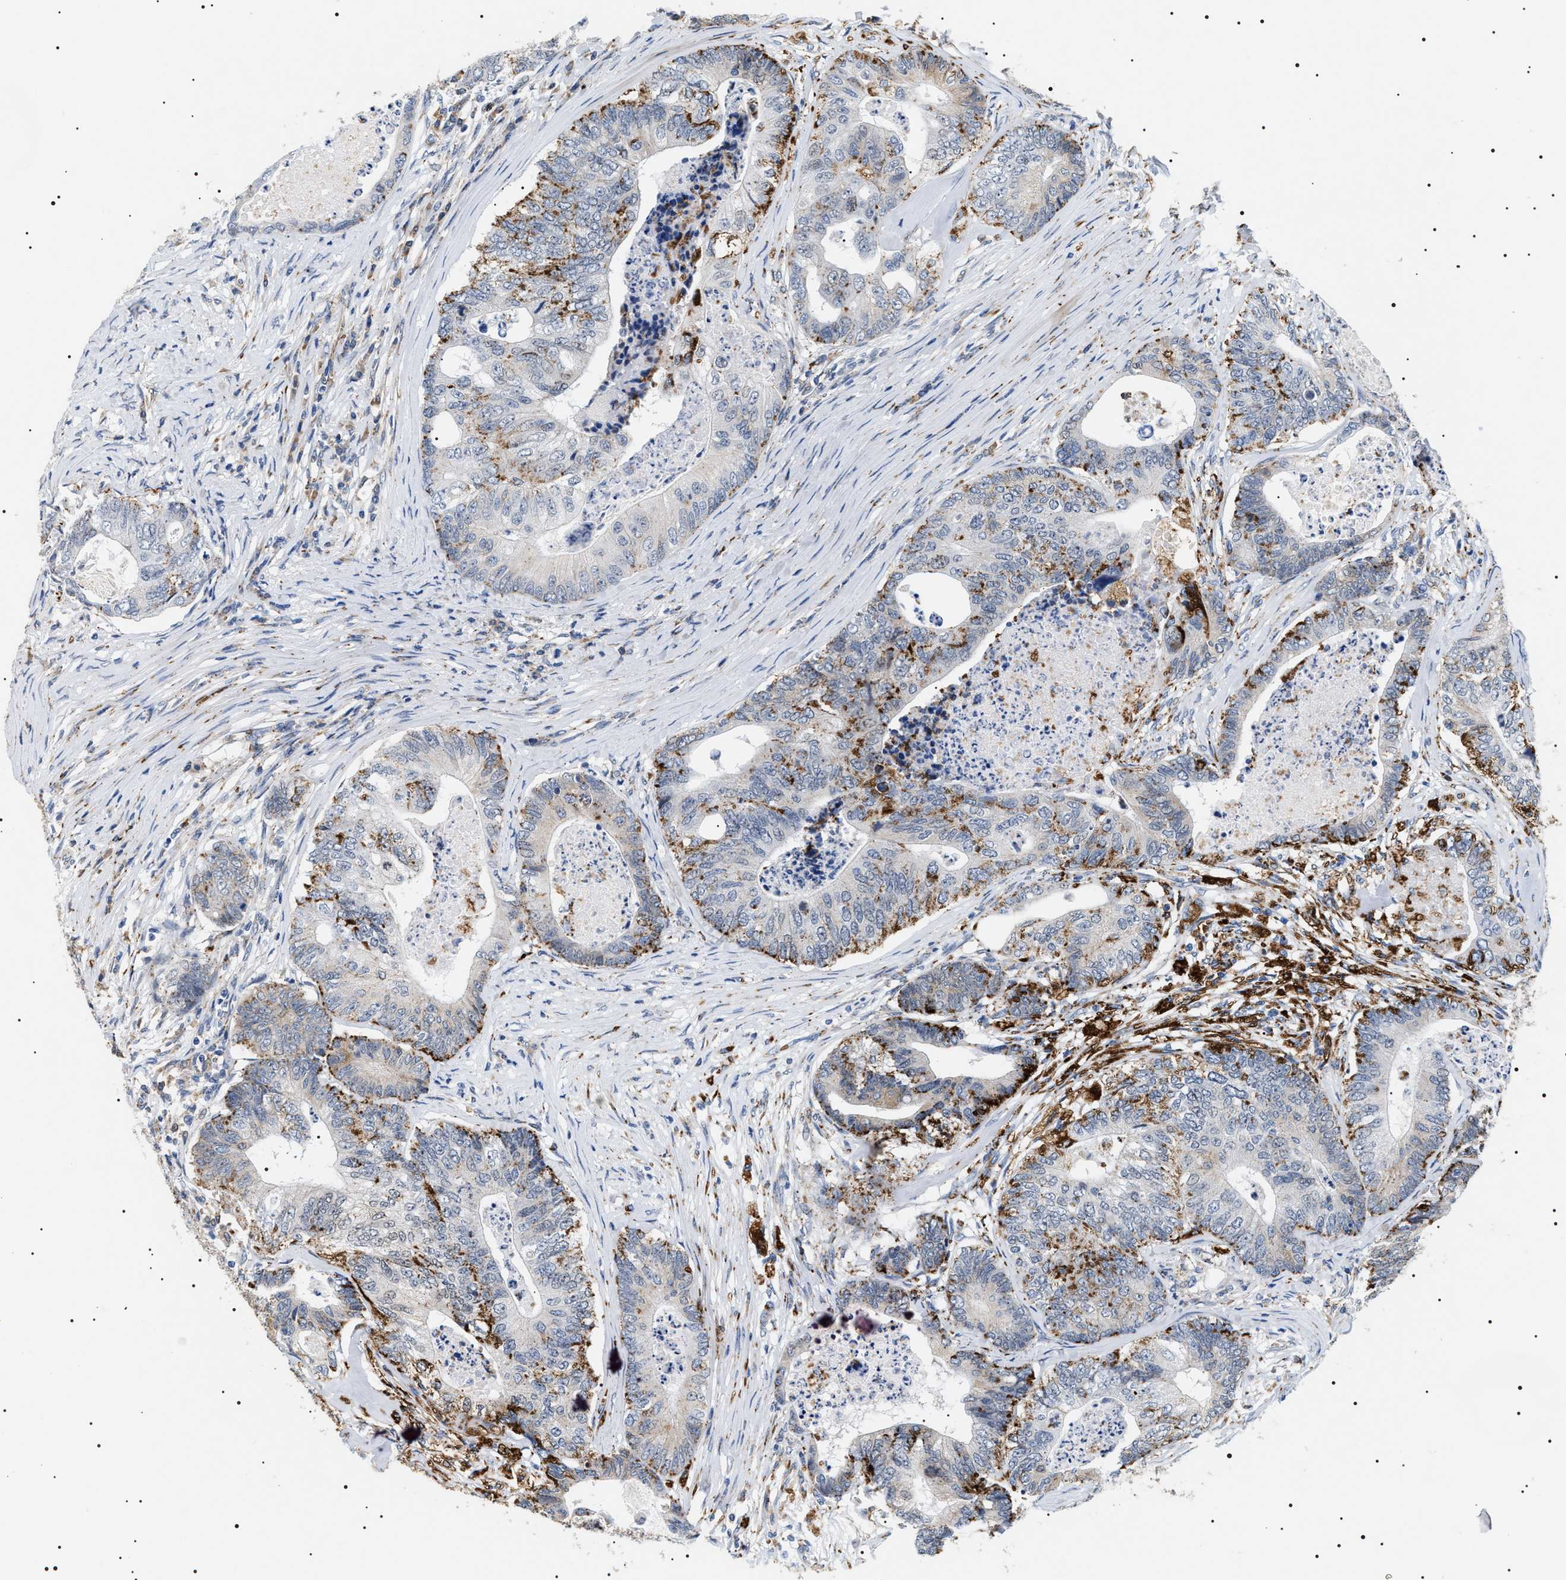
{"staining": {"intensity": "moderate", "quantity": "25%-75%", "location": "cytoplasmic/membranous"}, "tissue": "colorectal cancer", "cell_type": "Tumor cells", "image_type": "cancer", "snomed": [{"axis": "morphology", "description": "Adenocarcinoma, NOS"}, {"axis": "topography", "description": "Colon"}], "caption": "Protein staining of adenocarcinoma (colorectal) tissue displays moderate cytoplasmic/membranous staining in approximately 25%-75% of tumor cells.", "gene": "HSD17B11", "patient": {"sex": "female", "age": 67}}